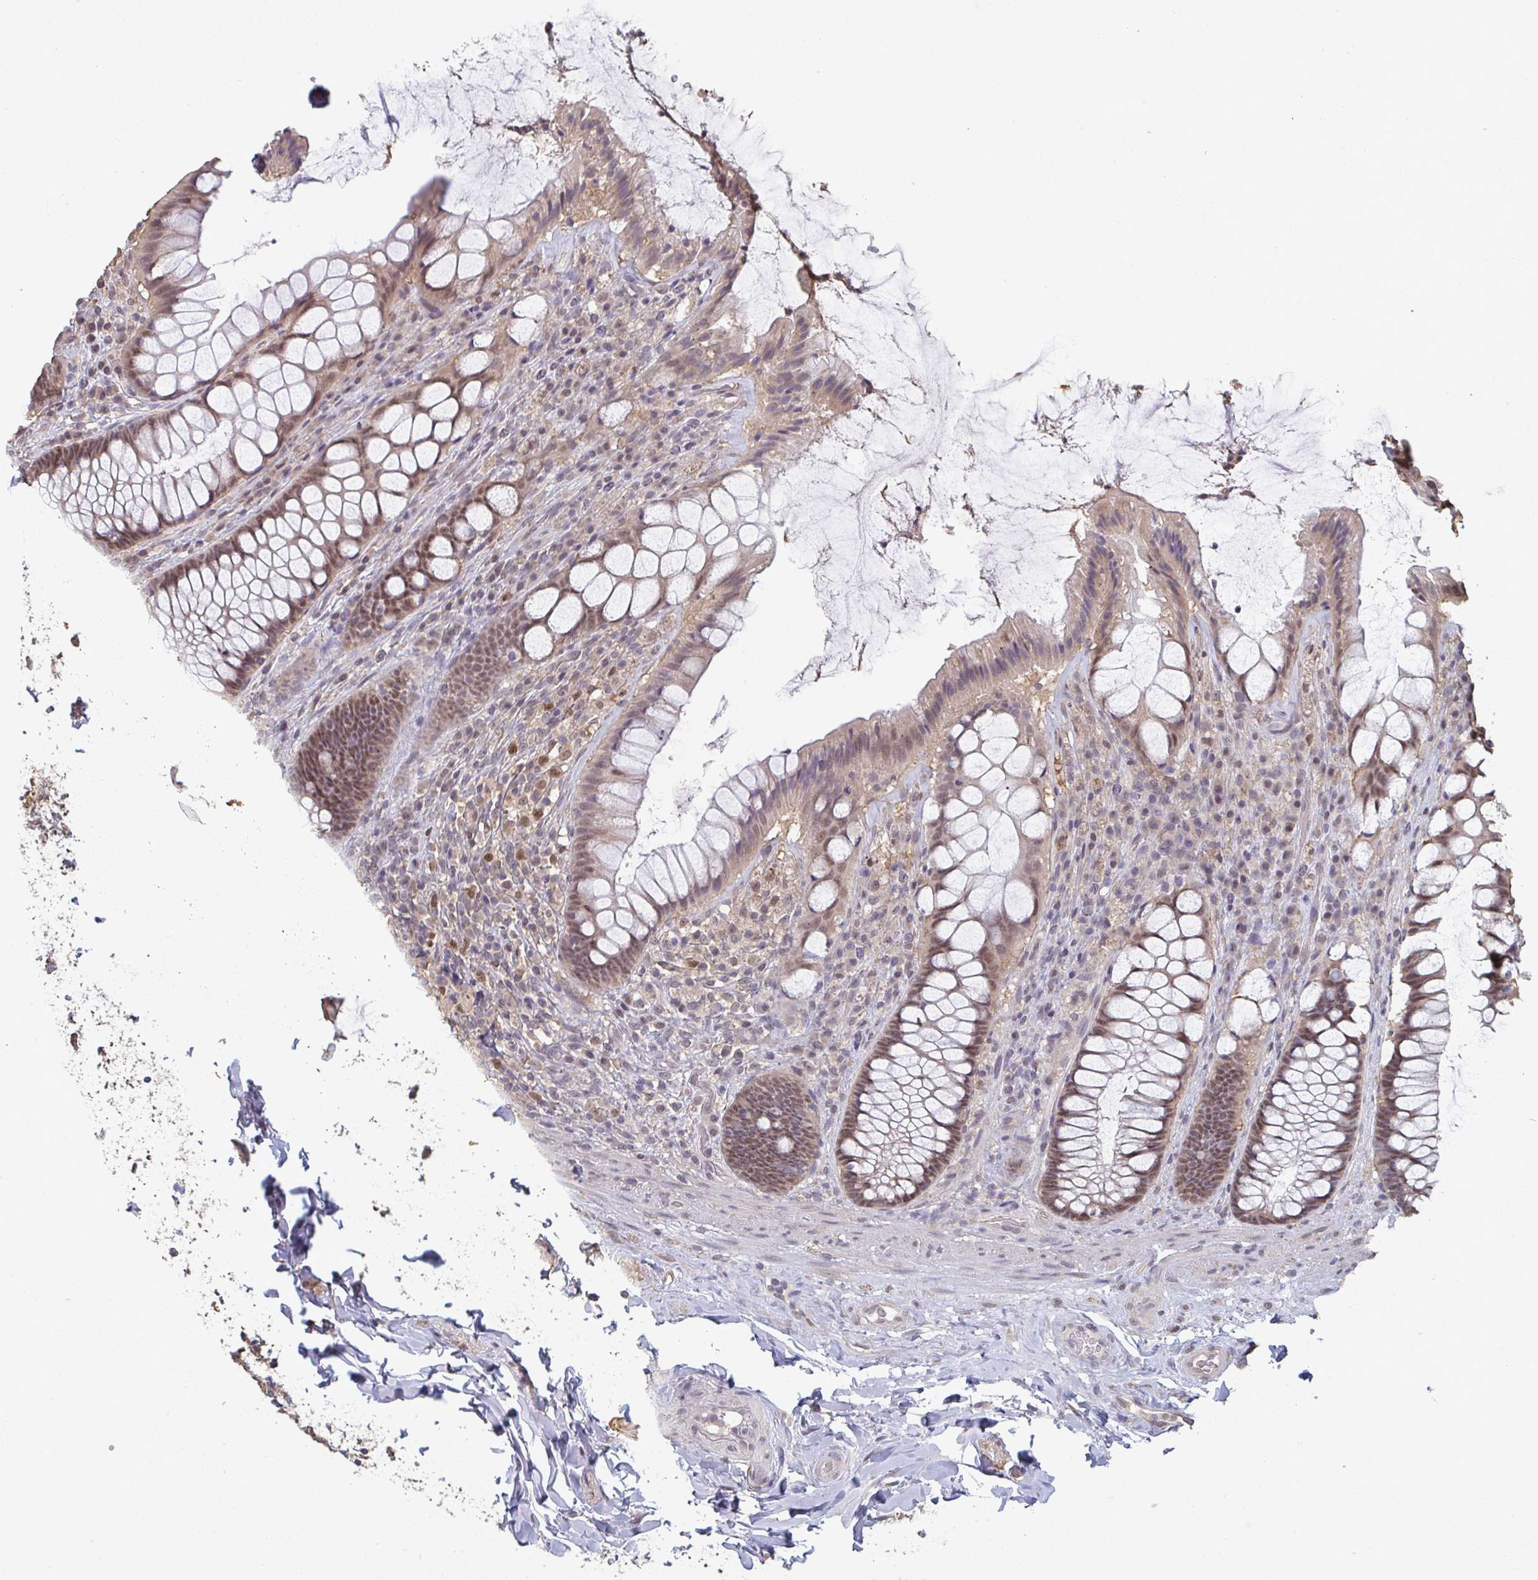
{"staining": {"intensity": "moderate", "quantity": ">75%", "location": "cytoplasmic/membranous,nuclear"}, "tissue": "rectum", "cell_type": "Glandular cells", "image_type": "normal", "snomed": [{"axis": "morphology", "description": "Normal tissue, NOS"}, {"axis": "topography", "description": "Rectum"}], "caption": "IHC micrograph of benign rectum: rectum stained using immunohistochemistry shows medium levels of moderate protein expression localized specifically in the cytoplasmic/membranous,nuclear of glandular cells, appearing as a cytoplasmic/membranous,nuclear brown color.", "gene": "LIX1", "patient": {"sex": "female", "age": 58}}